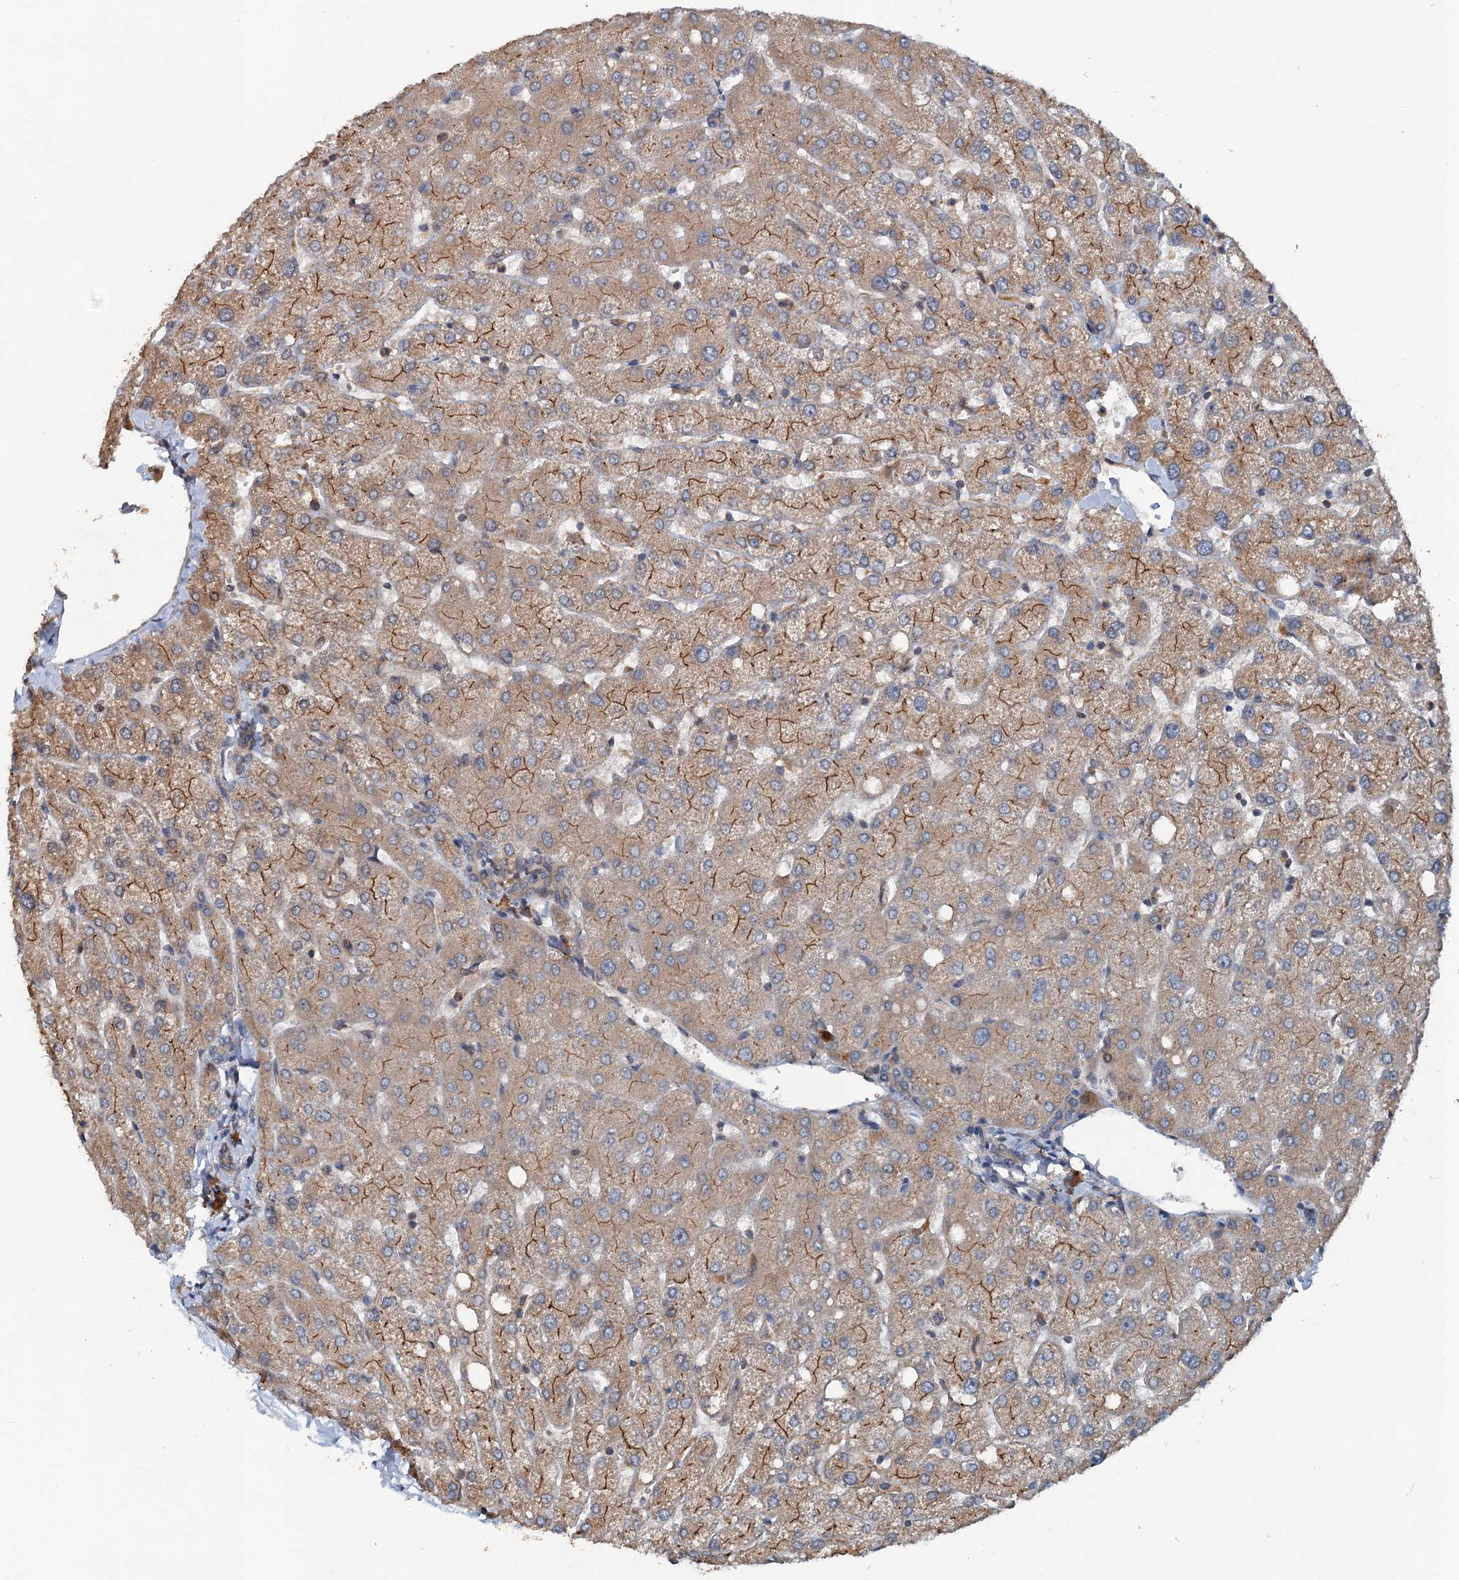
{"staining": {"intensity": "weak", "quantity": "25%-75%", "location": "cytoplasmic/membranous"}, "tissue": "liver", "cell_type": "Cholangiocytes", "image_type": "normal", "snomed": [{"axis": "morphology", "description": "Normal tissue, NOS"}, {"axis": "topography", "description": "Liver"}], "caption": "DAB (3,3'-diaminobenzidine) immunohistochemical staining of benign liver demonstrates weak cytoplasmic/membranous protein expression in approximately 25%-75% of cholangiocytes.", "gene": "TAPBPL", "patient": {"sex": "female", "age": 54}}